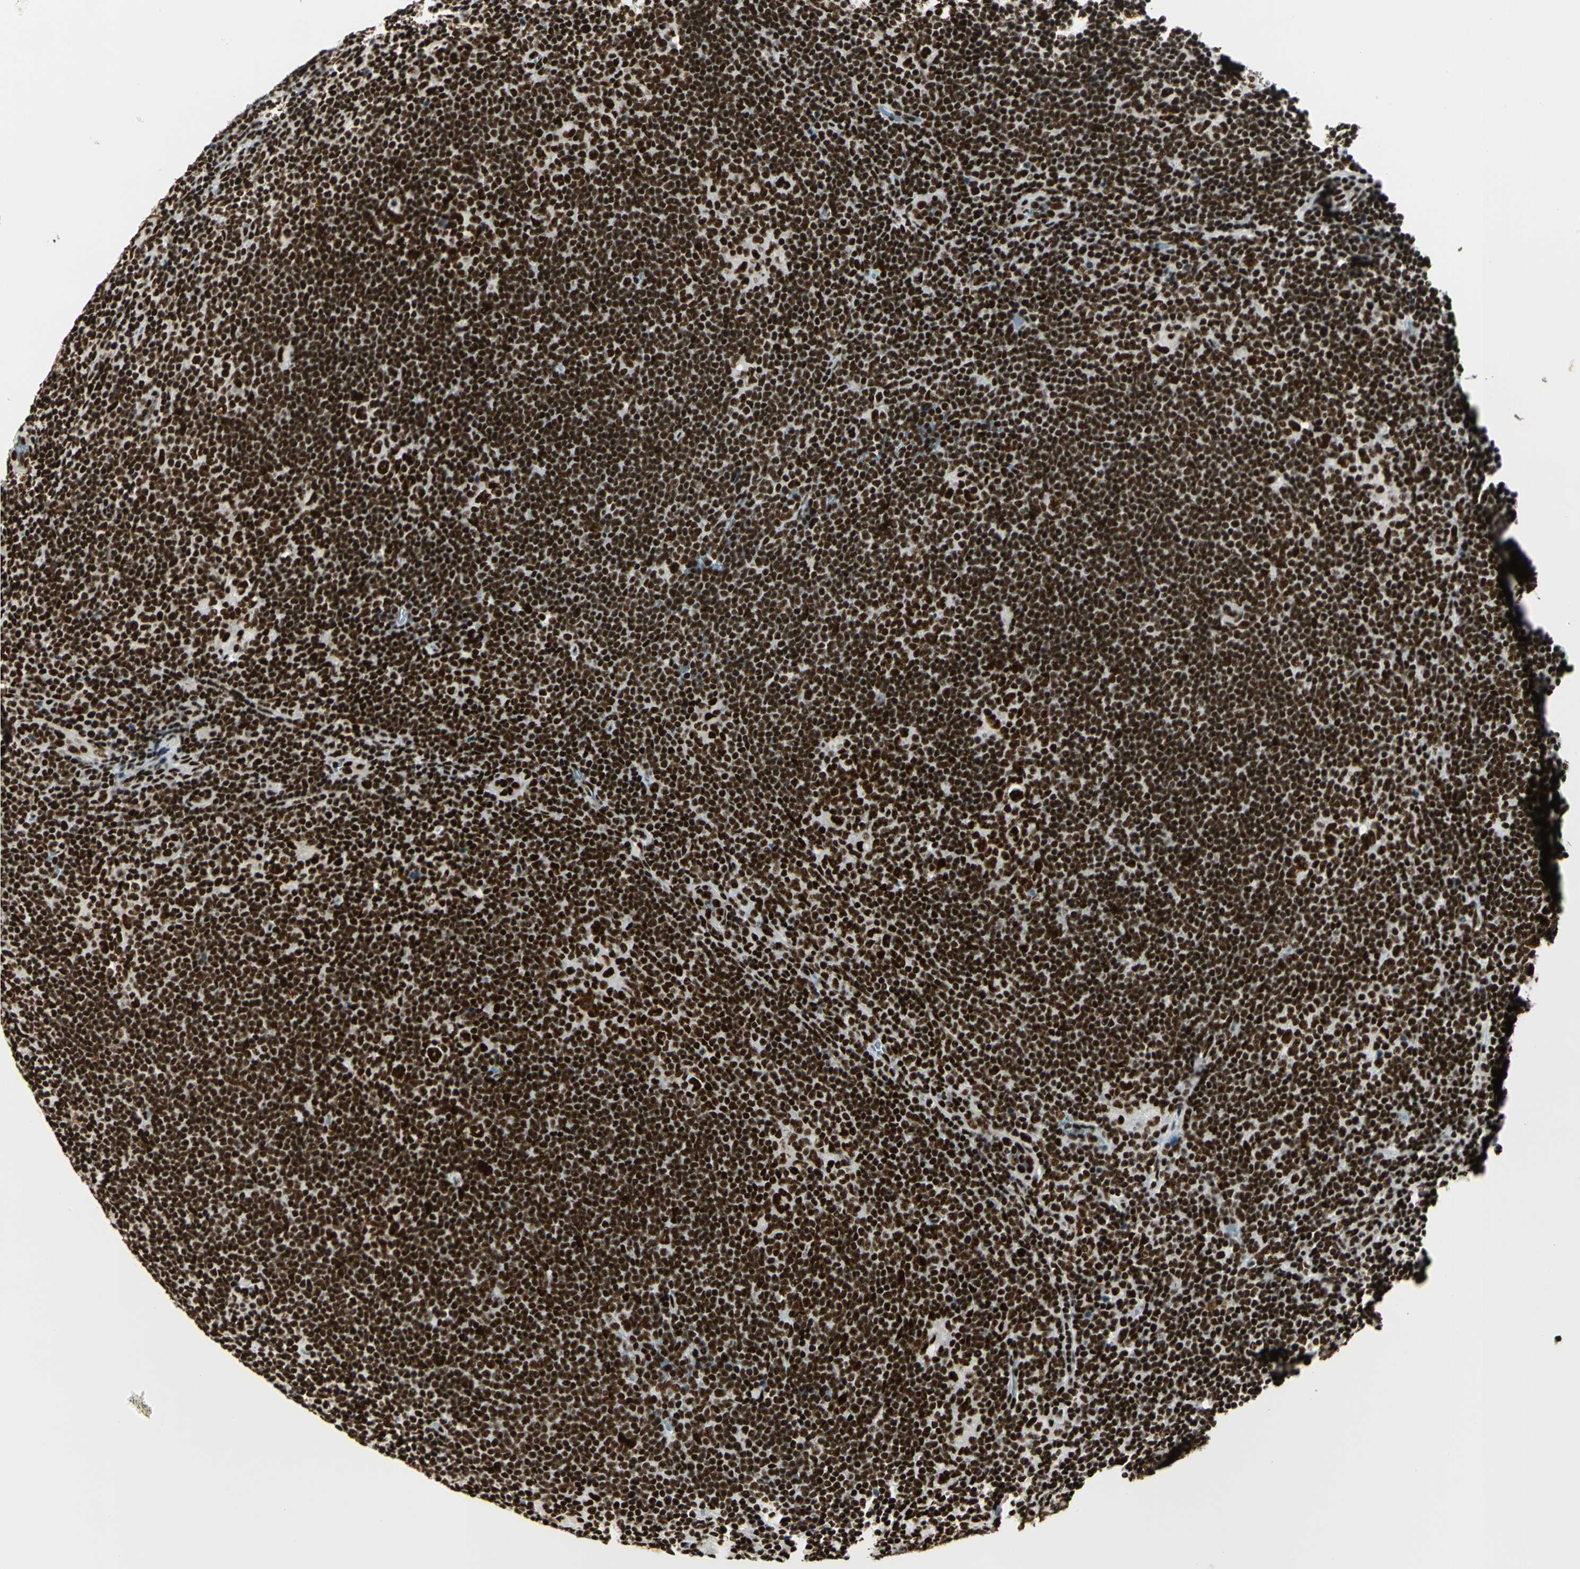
{"staining": {"intensity": "strong", "quantity": ">75%", "location": "nuclear"}, "tissue": "lymphoma", "cell_type": "Tumor cells", "image_type": "cancer", "snomed": [{"axis": "morphology", "description": "Hodgkin's disease, NOS"}, {"axis": "topography", "description": "Lymph node"}], "caption": "Brown immunohistochemical staining in human Hodgkin's disease demonstrates strong nuclear positivity in approximately >75% of tumor cells.", "gene": "CCAR1", "patient": {"sex": "female", "age": 57}}